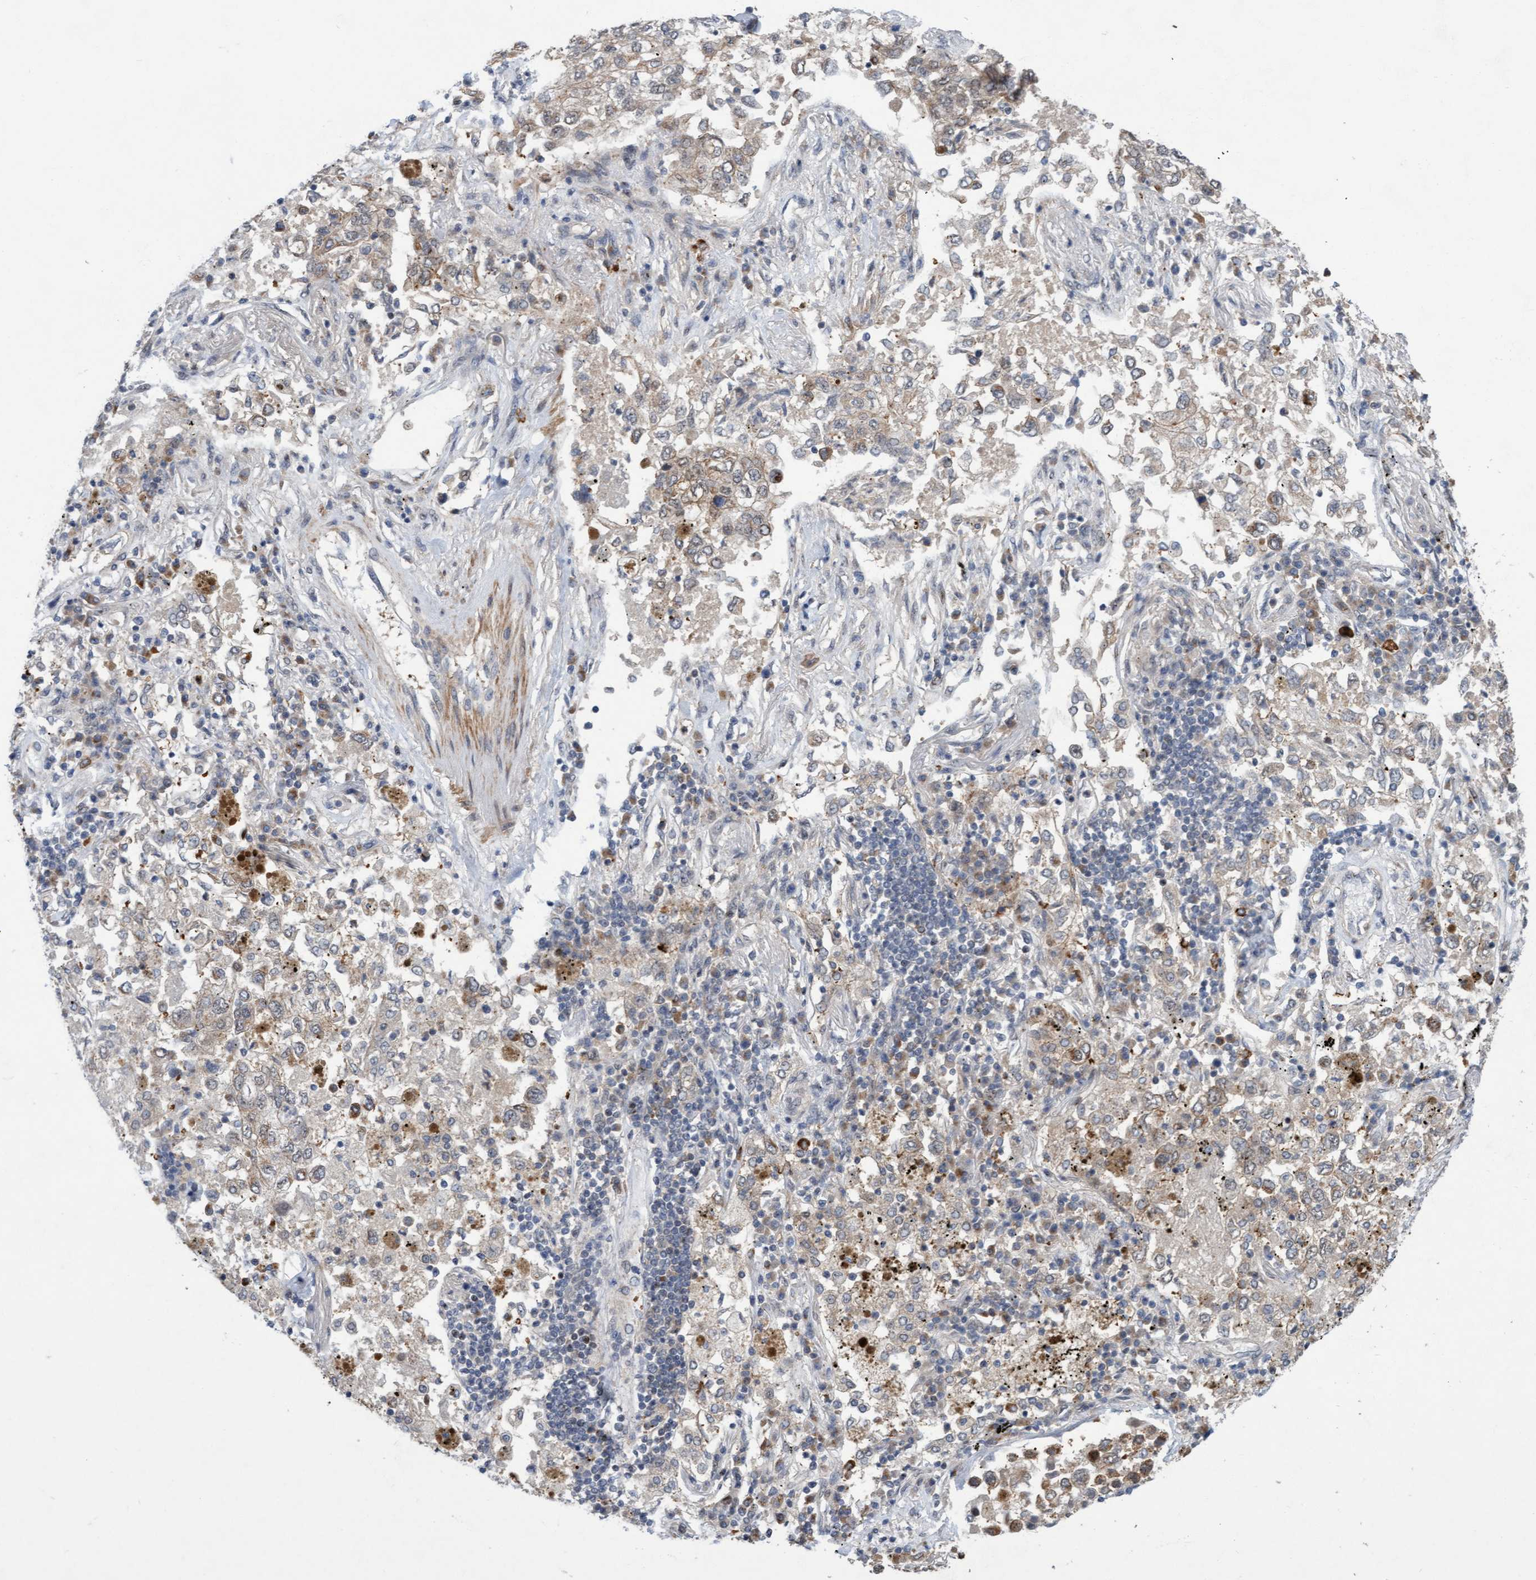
{"staining": {"intensity": "weak", "quantity": "25%-75%", "location": "cytoplasmic/membranous"}, "tissue": "lung cancer", "cell_type": "Tumor cells", "image_type": "cancer", "snomed": [{"axis": "morphology", "description": "Inflammation, NOS"}, {"axis": "morphology", "description": "Adenocarcinoma, NOS"}, {"axis": "topography", "description": "Lung"}], "caption": "This is an image of immunohistochemistry (IHC) staining of lung cancer (adenocarcinoma), which shows weak expression in the cytoplasmic/membranous of tumor cells.", "gene": "RAP1GAP2", "patient": {"sex": "male", "age": 63}}